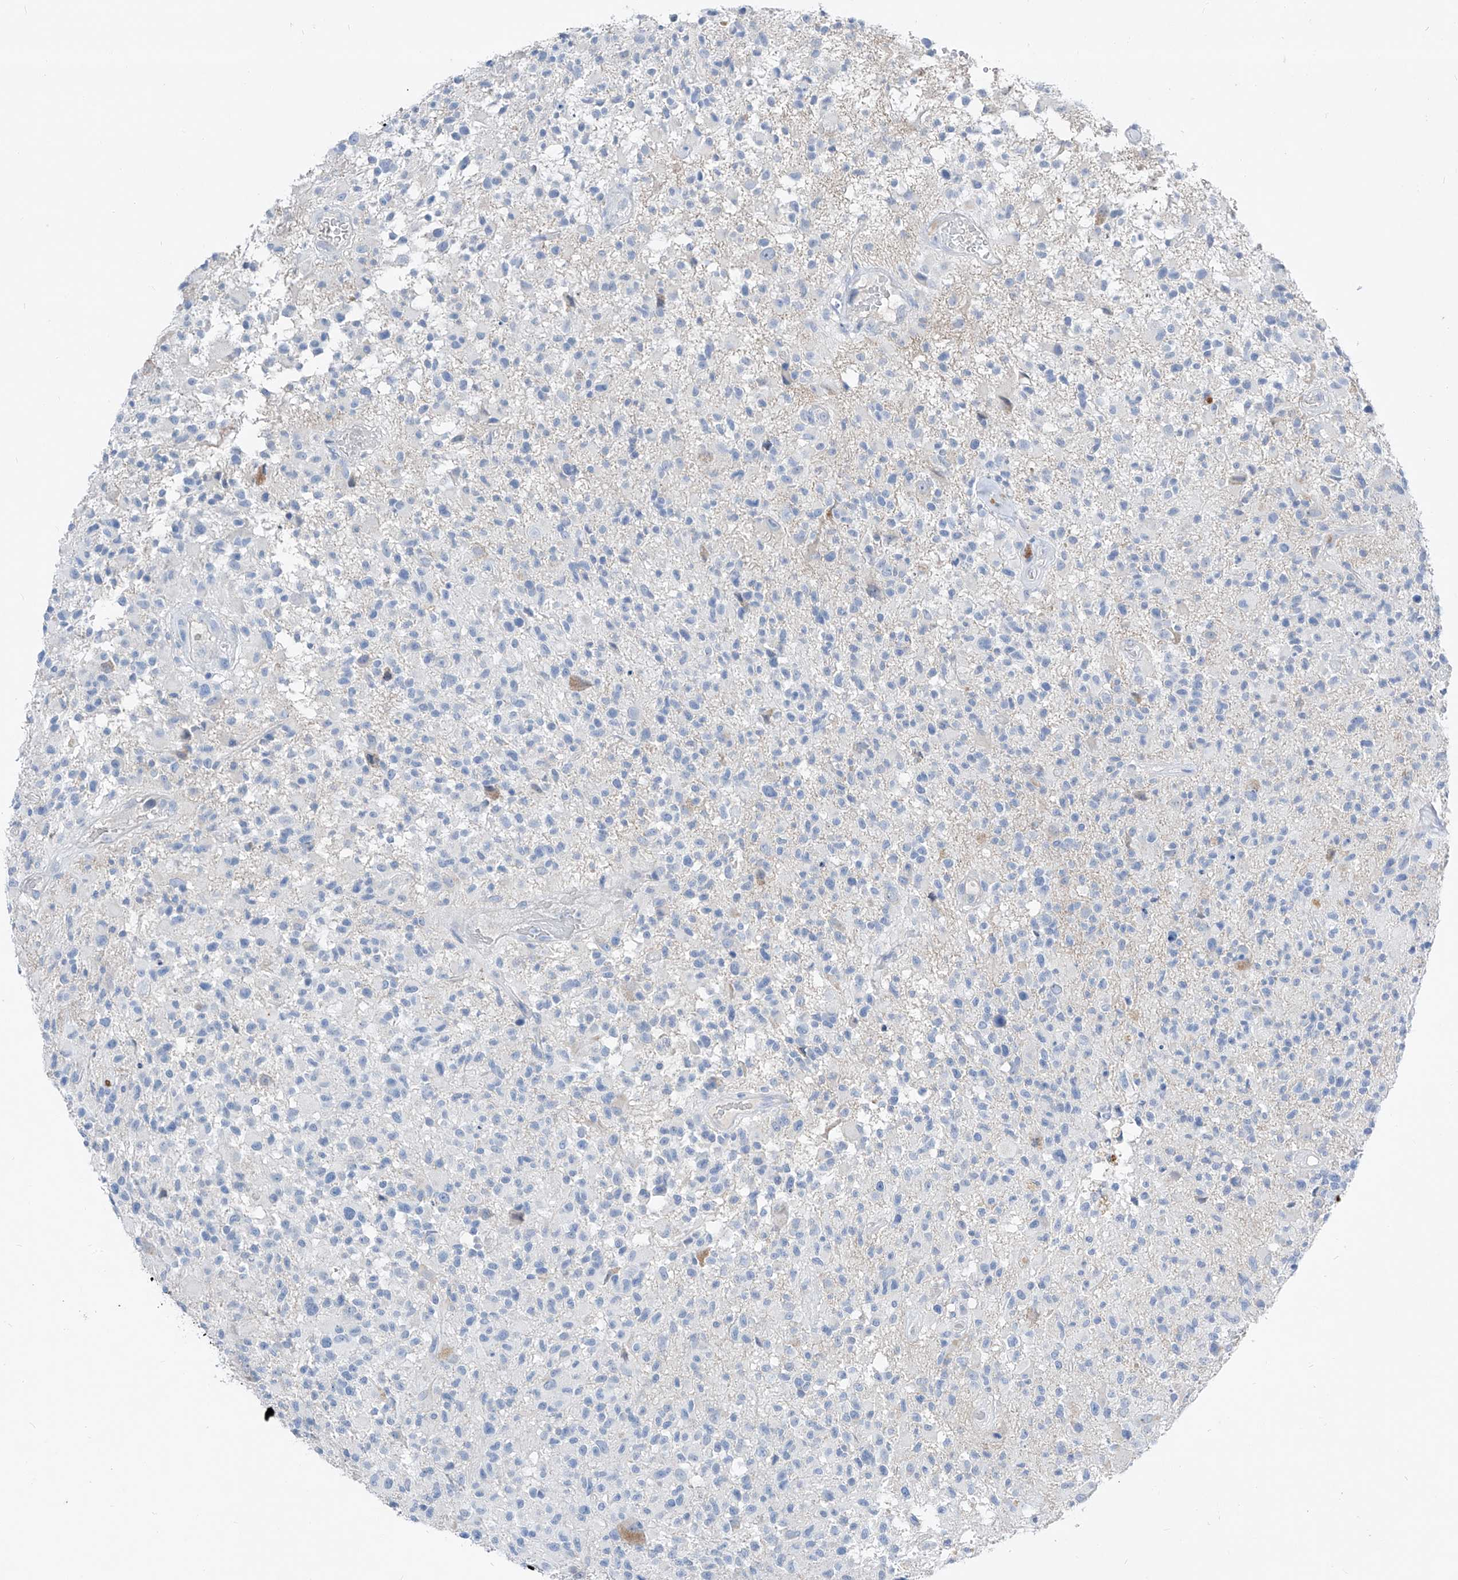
{"staining": {"intensity": "negative", "quantity": "none", "location": "none"}, "tissue": "glioma", "cell_type": "Tumor cells", "image_type": "cancer", "snomed": [{"axis": "morphology", "description": "Glioma, malignant, High grade"}, {"axis": "morphology", "description": "Glioblastoma, NOS"}, {"axis": "topography", "description": "Brain"}], "caption": "An image of glioma stained for a protein reveals no brown staining in tumor cells.", "gene": "FRS3", "patient": {"sex": "male", "age": 60}}